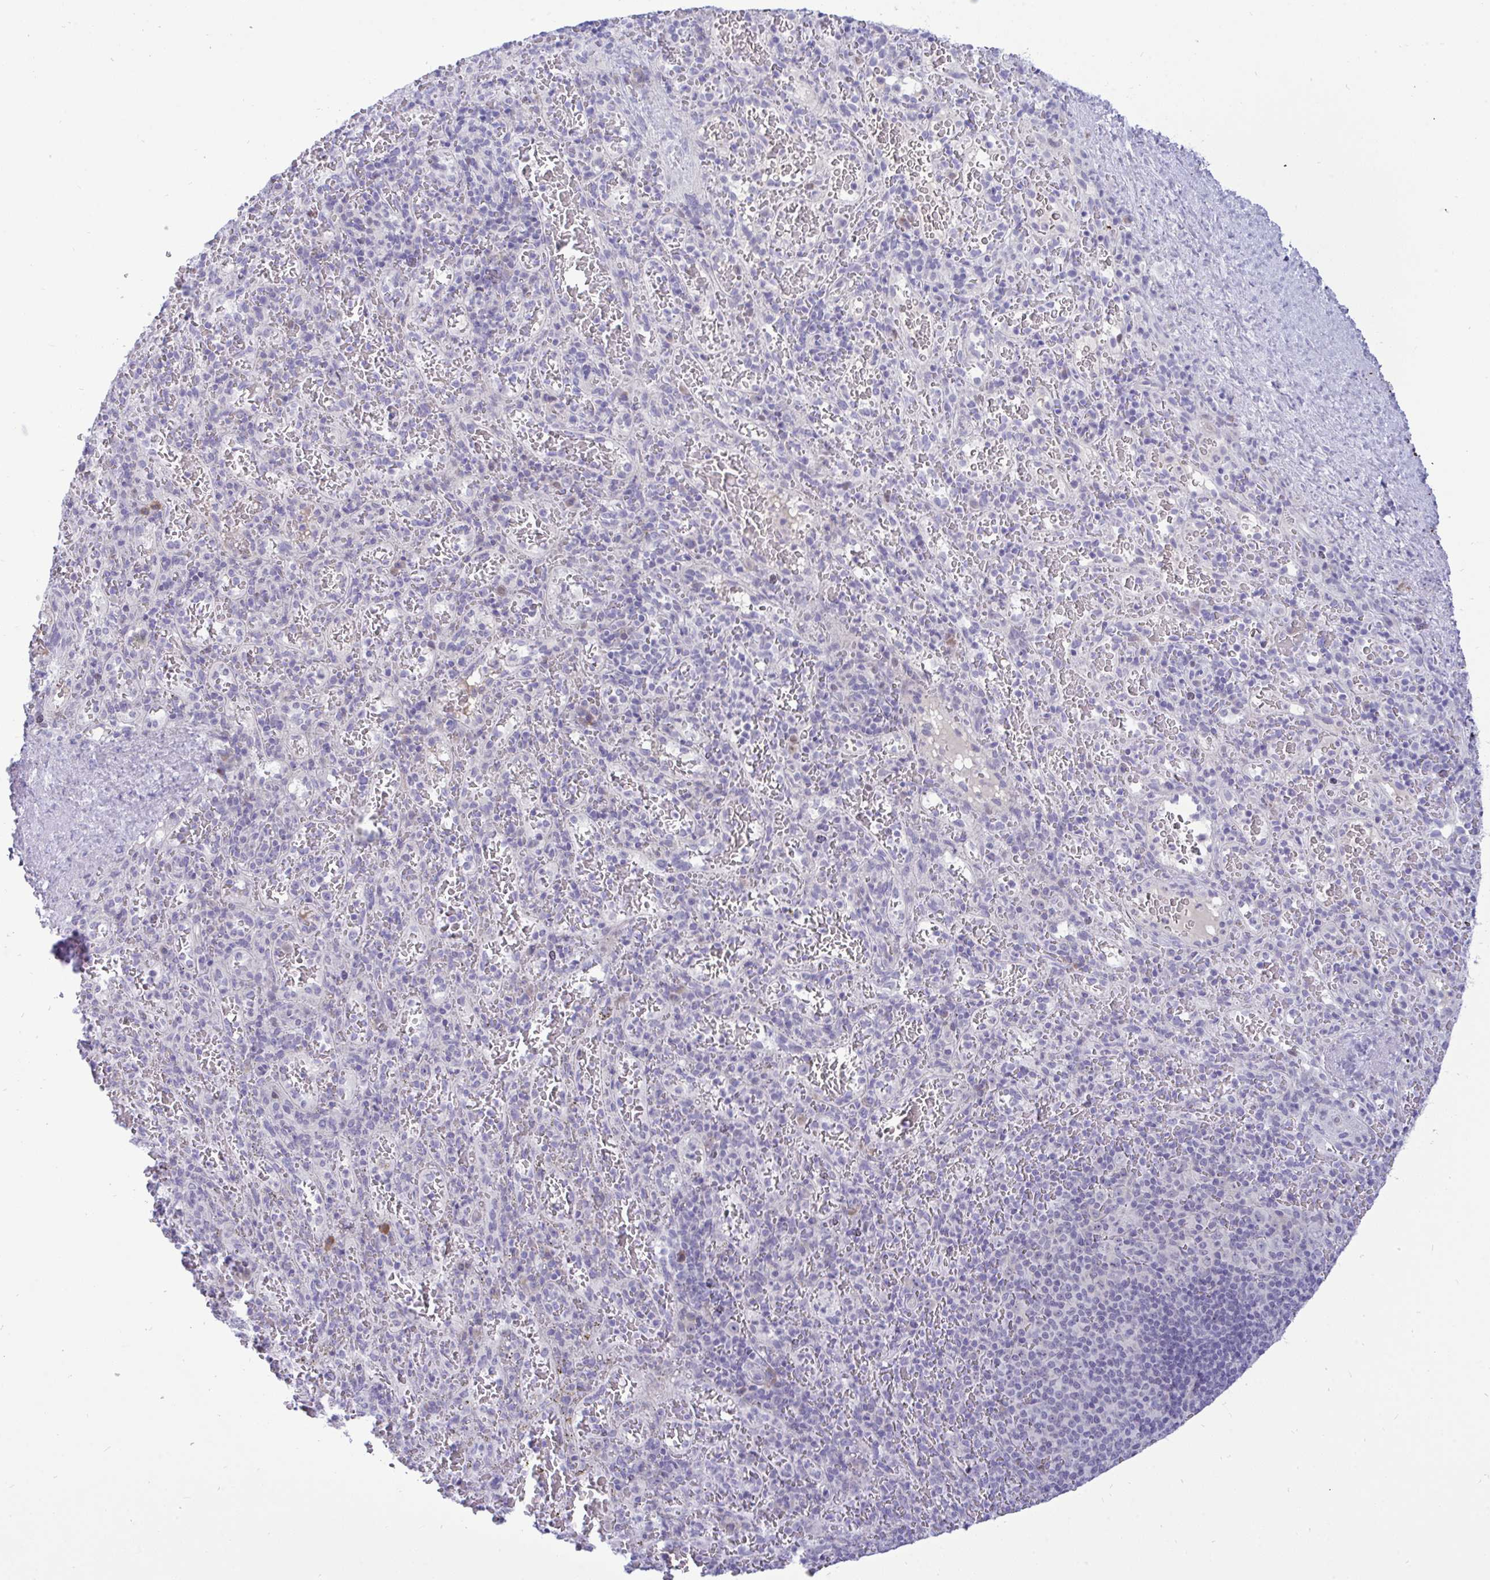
{"staining": {"intensity": "negative", "quantity": "none", "location": "none"}, "tissue": "spleen", "cell_type": "Cells in red pulp", "image_type": "normal", "snomed": [{"axis": "morphology", "description": "Normal tissue, NOS"}, {"axis": "topography", "description": "Spleen"}], "caption": "This histopathology image is of normal spleen stained with immunohistochemistry (IHC) to label a protein in brown with the nuclei are counter-stained blue. There is no expression in cells in red pulp.", "gene": "EPOP", "patient": {"sex": "male", "age": 57}}